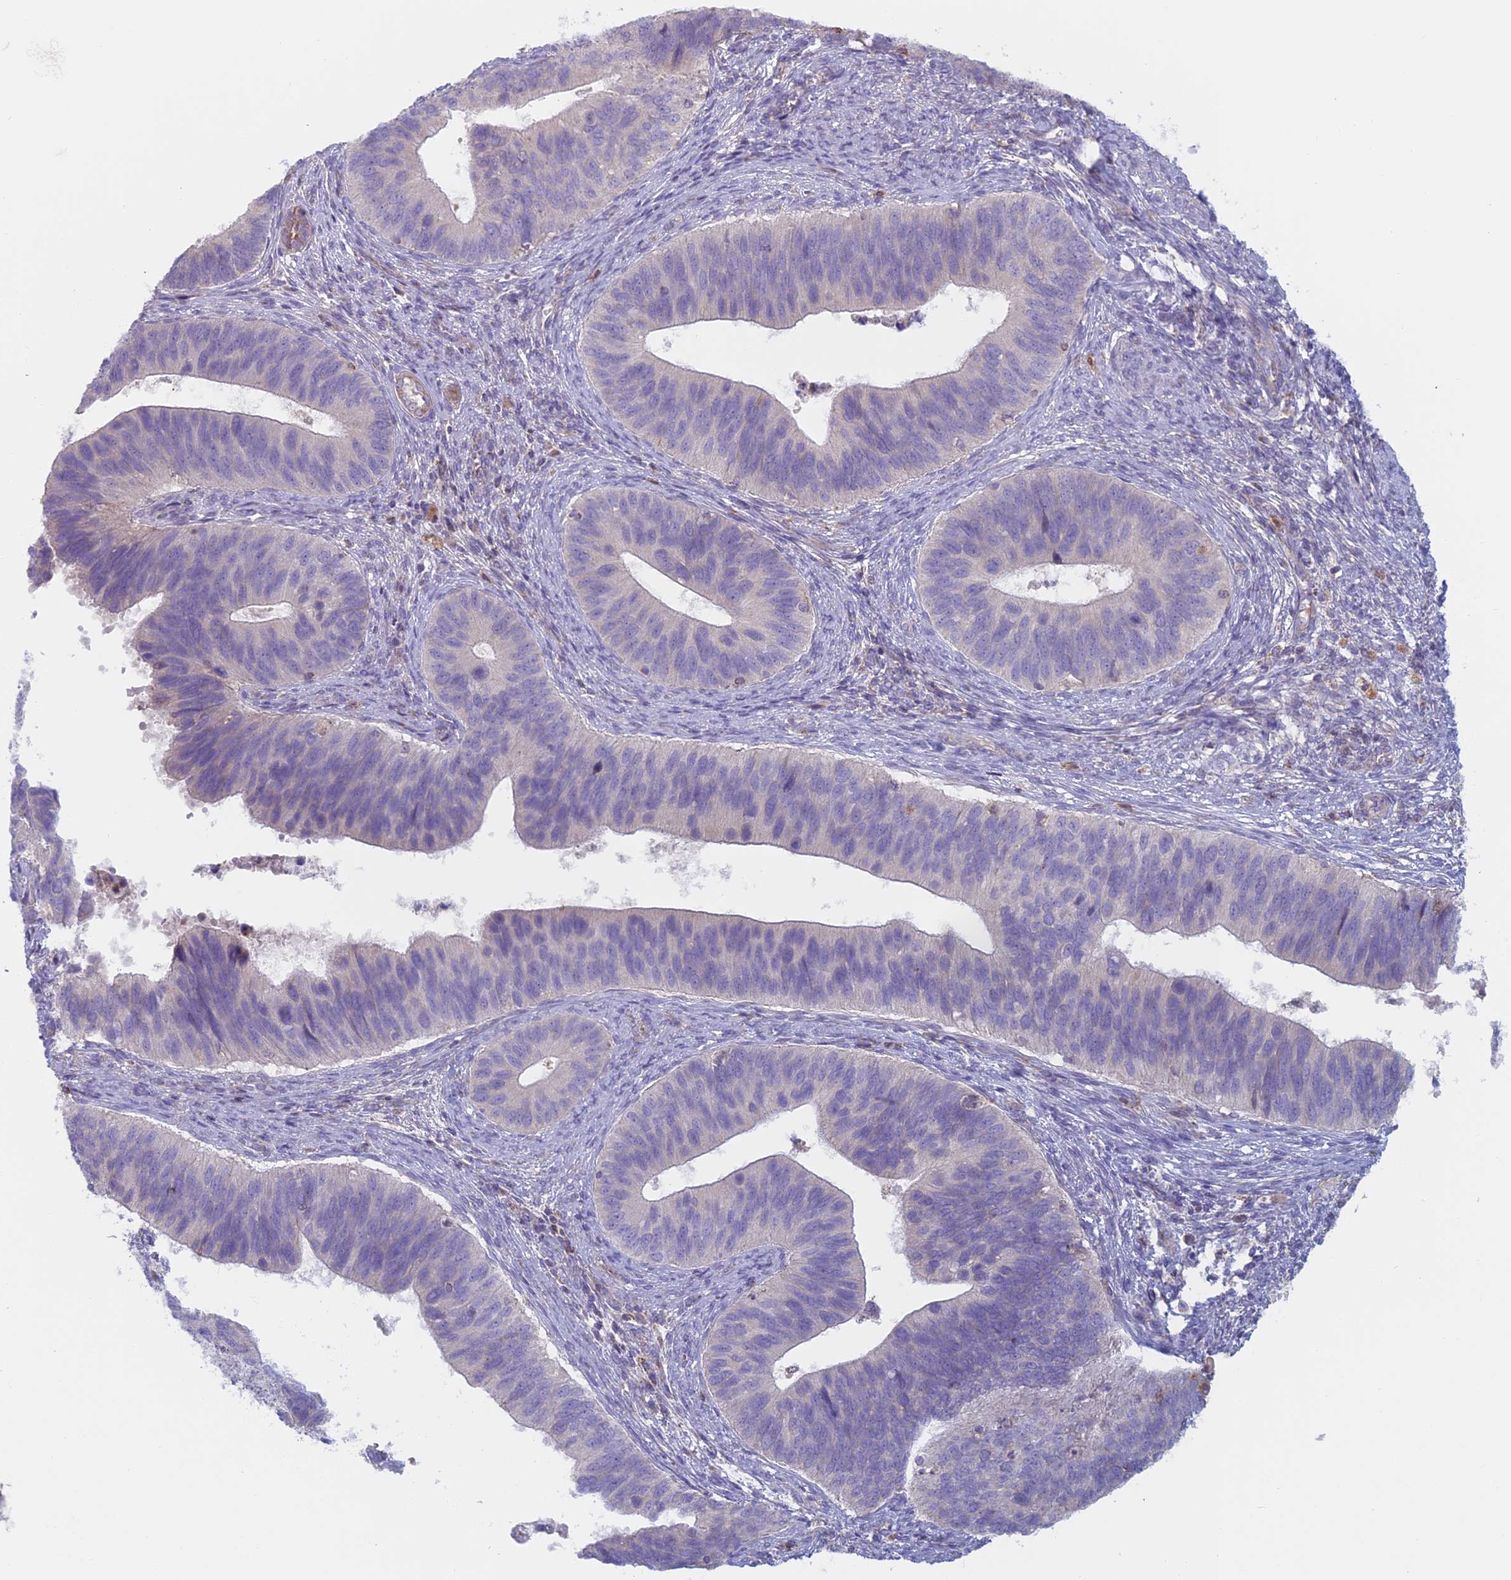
{"staining": {"intensity": "negative", "quantity": "none", "location": "none"}, "tissue": "cervical cancer", "cell_type": "Tumor cells", "image_type": "cancer", "snomed": [{"axis": "morphology", "description": "Adenocarcinoma, NOS"}, {"axis": "topography", "description": "Cervix"}], "caption": "There is no significant positivity in tumor cells of cervical cancer.", "gene": "IFTAP", "patient": {"sex": "female", "age": 42}}